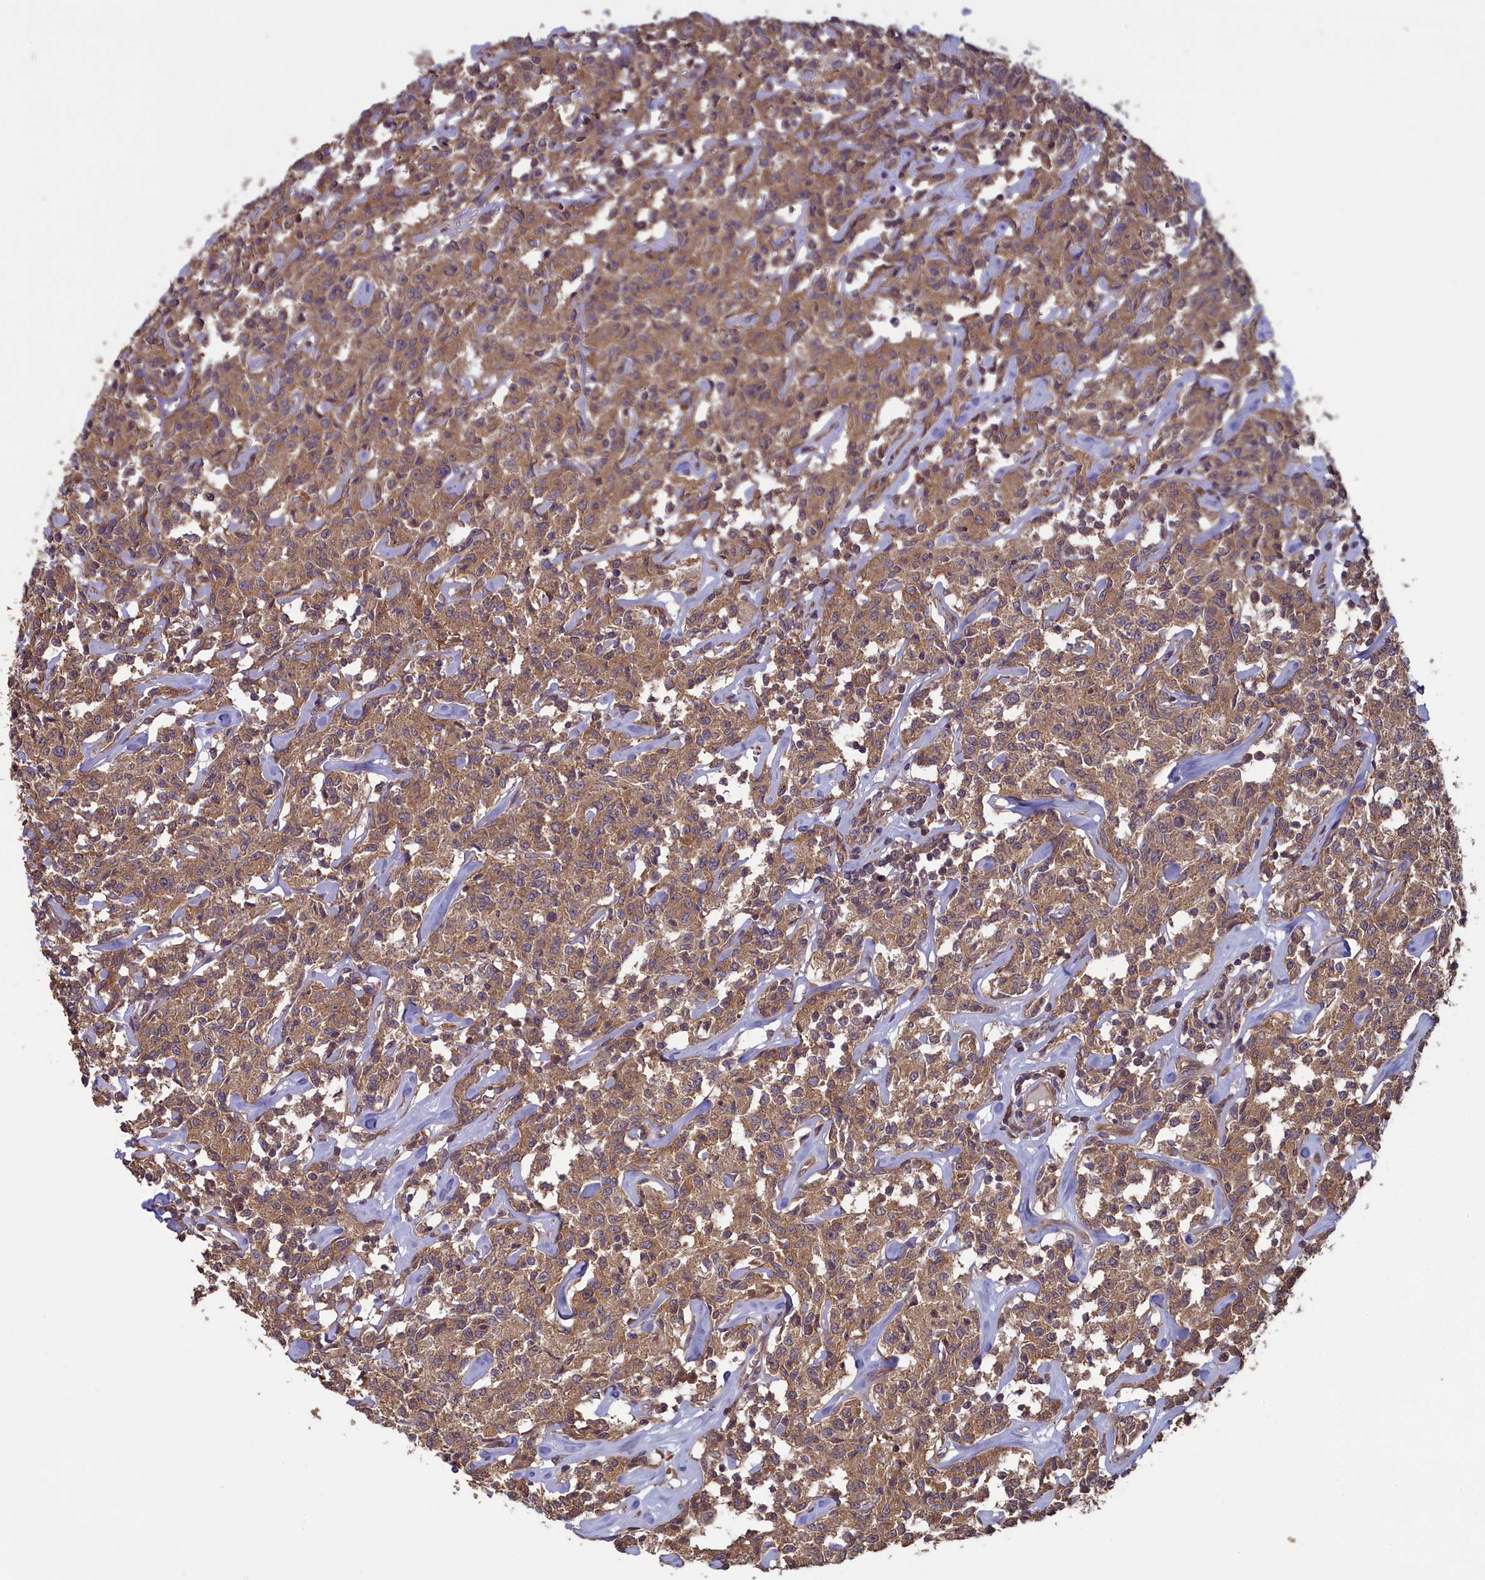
{"staining": {"intensity": "moderate", "quantity": ">75%", "location": "cytoplasmic/membranous"}, "tissue": "lymphoma", "cell_type": "Tumor cells", "image_type": "cancer", "snomed": [{"axis": "morphology", "description": "Malignant lymphoma, non-Hodgkin's type, Low grade"}, {"axis": "topography", "description": "Small intestine"}], "caption": "High-magnification brightfield microscopy of low-grade malignant lymphoma, non-Hodgkin's type stained with DAB (brown) and counterstained with hematoxylin (blue). tumor cells exhibit moderate cytoplasmic/membranous expression is appreciated in approximately>75% of cells. Nuclei are stained in blue.", "gene": "CIAO2B", "patient": {"sex": "female", "age": 59}}